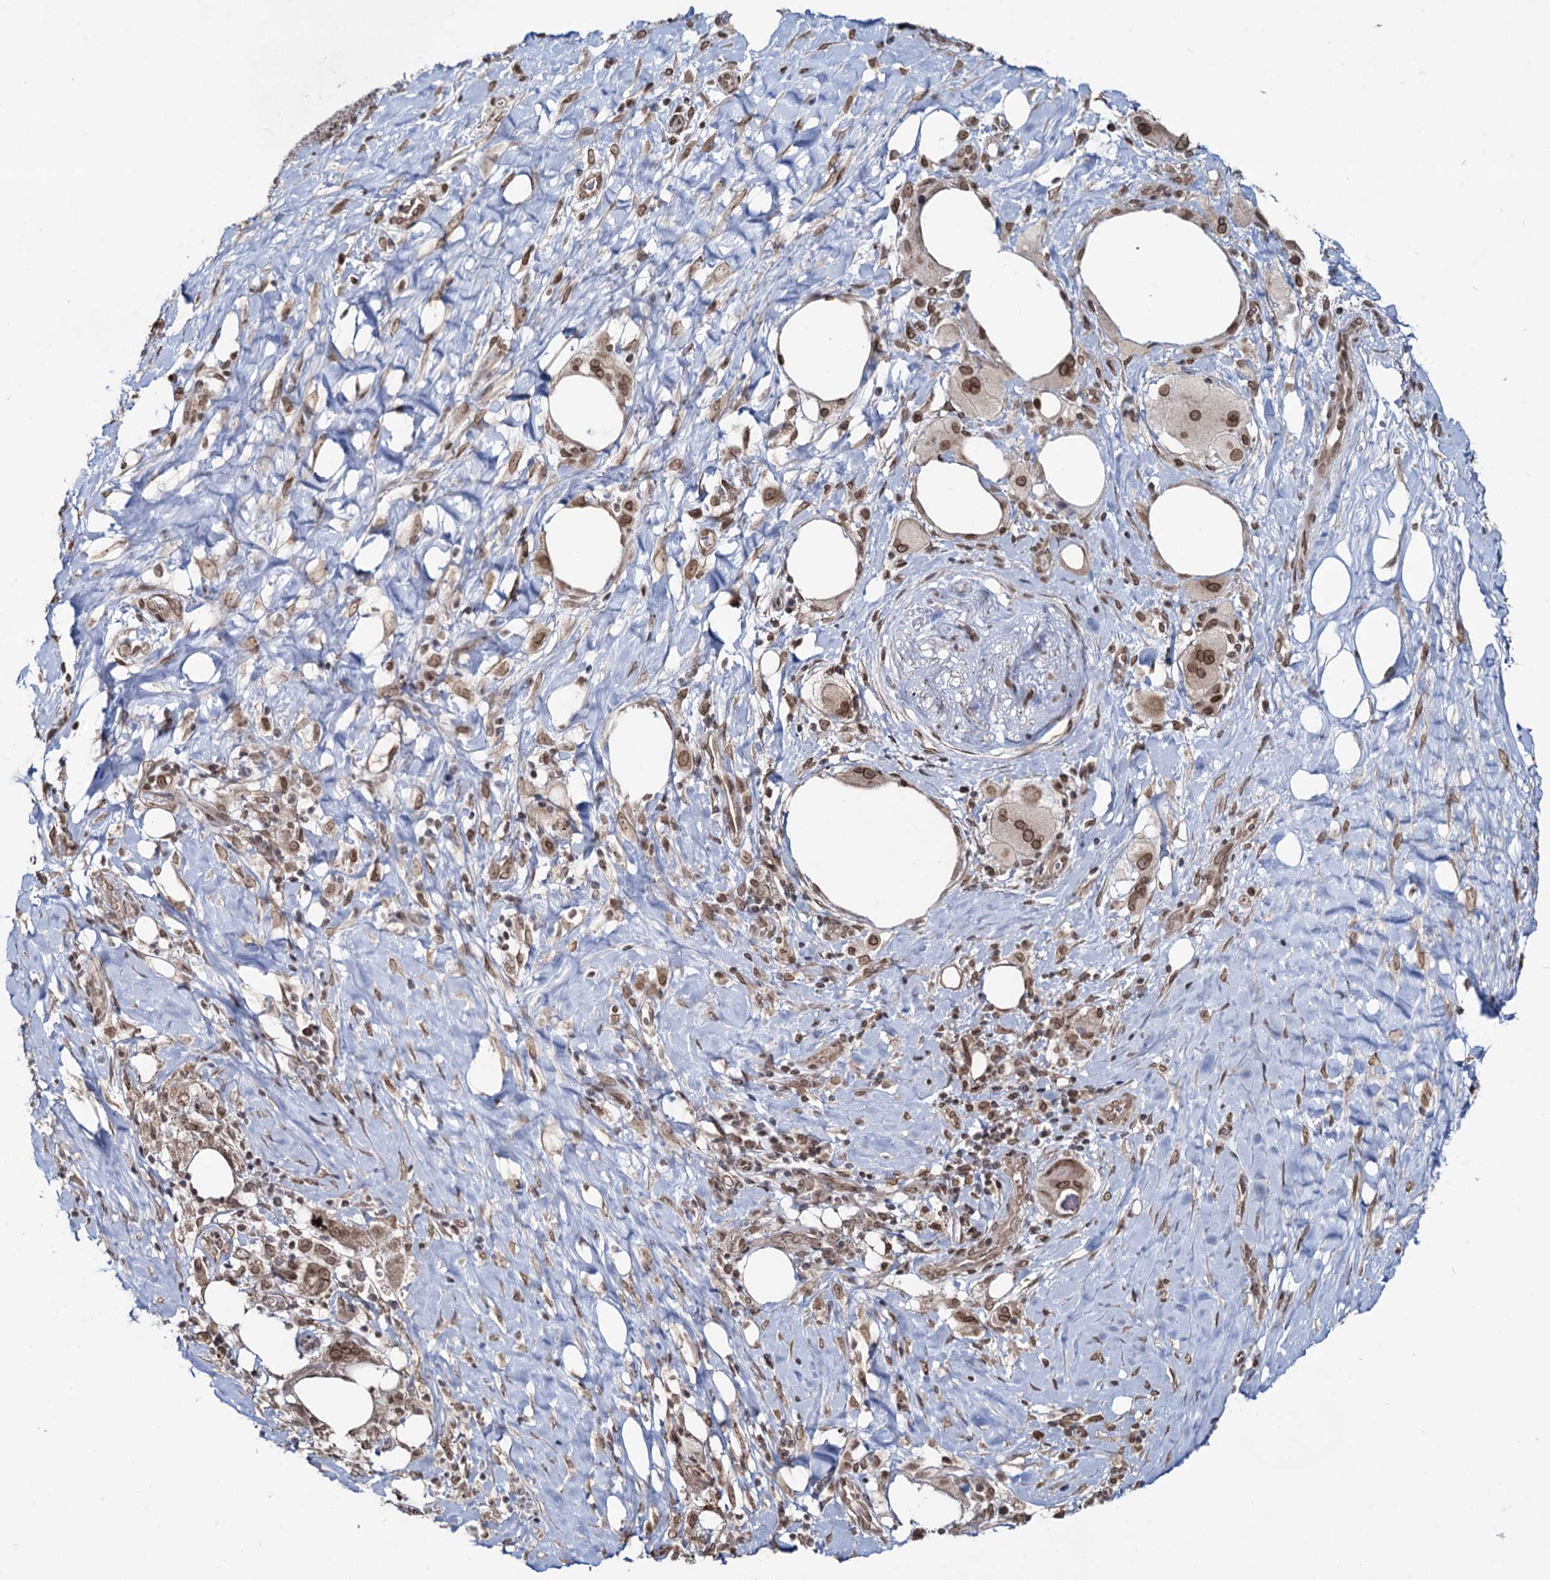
{"staining": {"intensity": "moderate", "quantity": ">75%", "location": "cytoplasmic/membranous,nuclear"}, "tissue": "pancreatic cancer", "cell_type": "Tumor cells", "image_type": "cancer", "snomed": [{"axis": "morphology", "description": "Adenocarcinoma, NOS"}, {"axis": "topography", "description": "Pancreas"}], "caption": "This is a histology image of immunohistochemistry (IHC) staining of pancreatic cancer (adenocarcinoma), which shows moderate positivity in the cytoplasmic/membranous and nuclear of tumor cells.", "gene": "RNF6", "patient": {"sex": "male", "age": 58}}